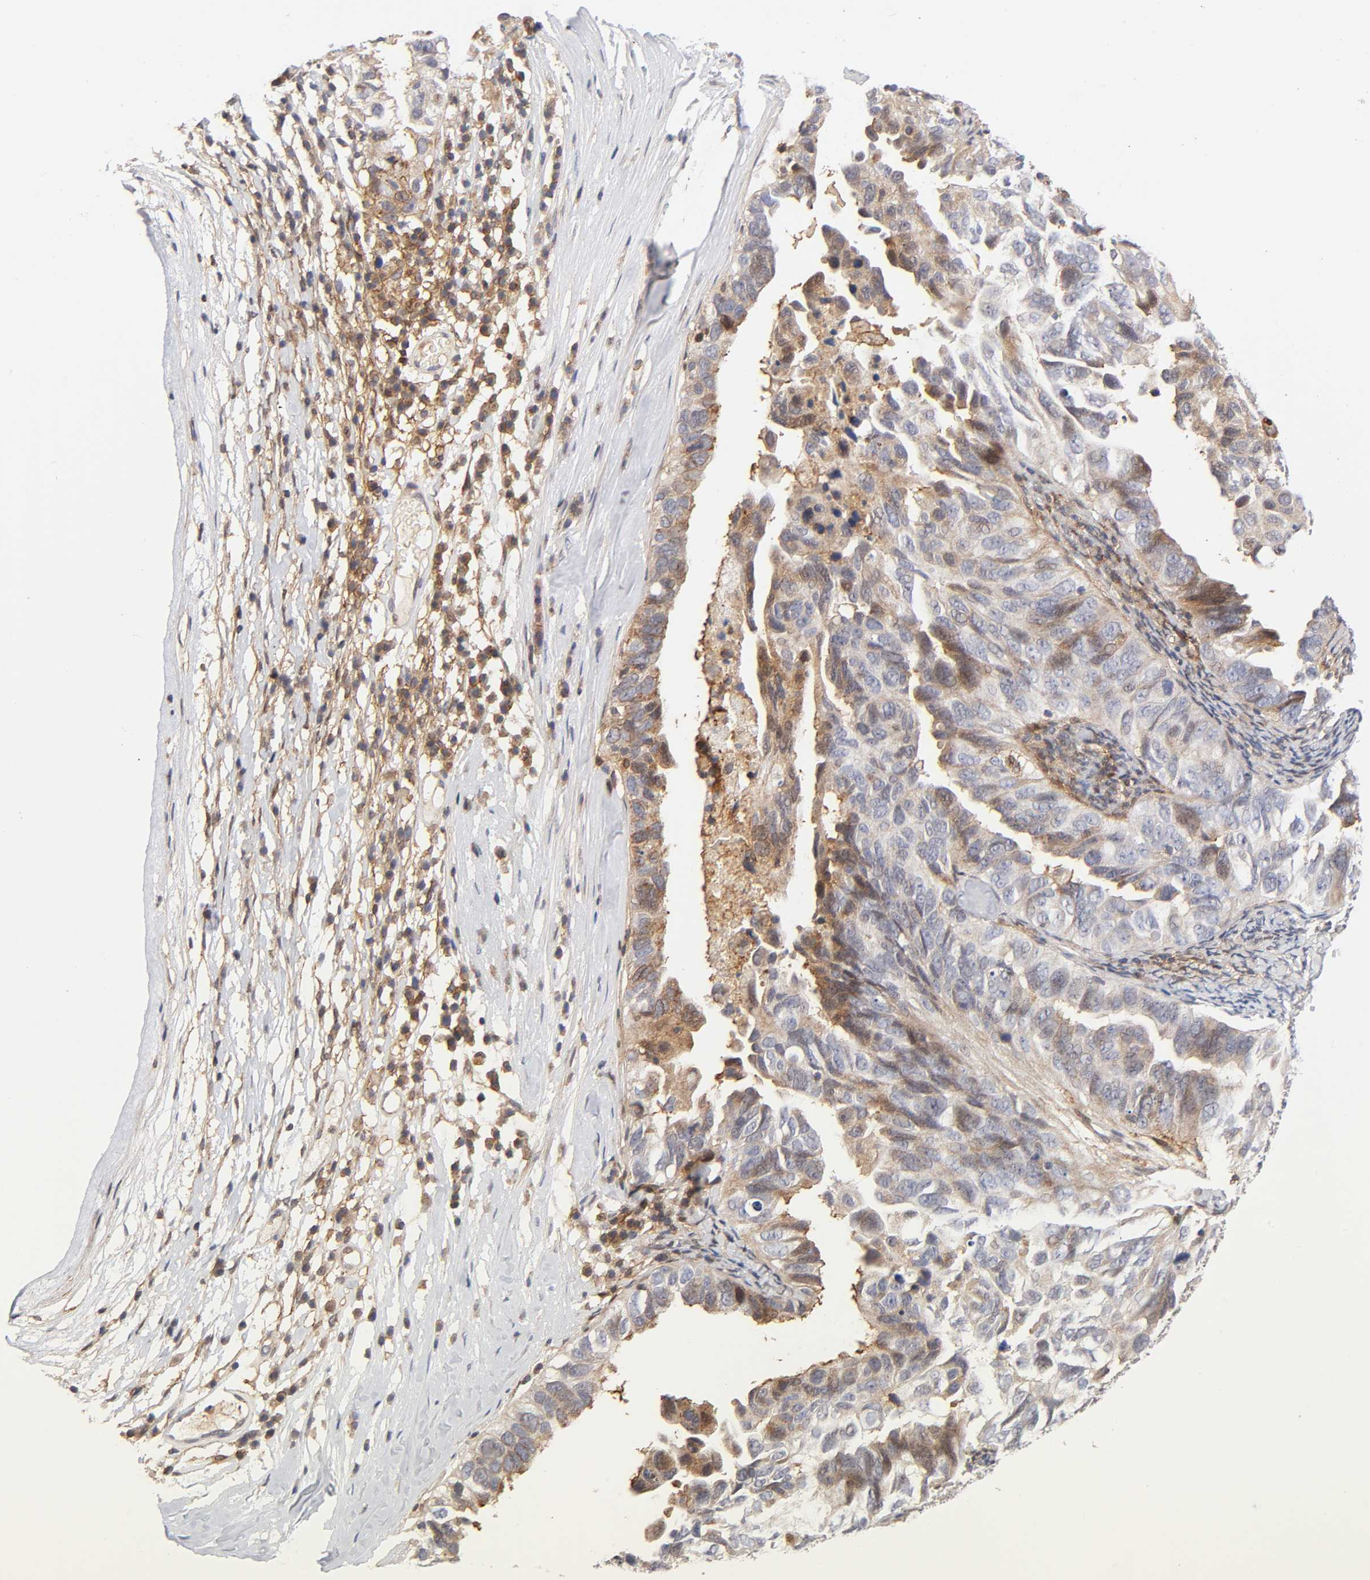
{"staining": {"intensity": "moderate", "quantity": "25%-75%", "location": "cytoplasmic/membranous"}, "tissue": "ovarian cancer", "cell_type": "Tumor cells", "image_type": "cancer", "snomed": [{"axis": "morphology", "description": "Cystadenocarcinoma, serous, NOS"}, {"axis": "topography", "description": "Ovary"}], "caption": "The image demonstrates immunohistochemical staining of serous cystadenocarcinoma (ovarian). There is moderate cytoplasmic/membranous staining is identified in approximately 25%-75% of tumor cells. Ihc stains the protein of interest in brown and the nuclei are stained blue.", "gene": "ANXA7", "patient": {"sex": "female", "age": 82}}